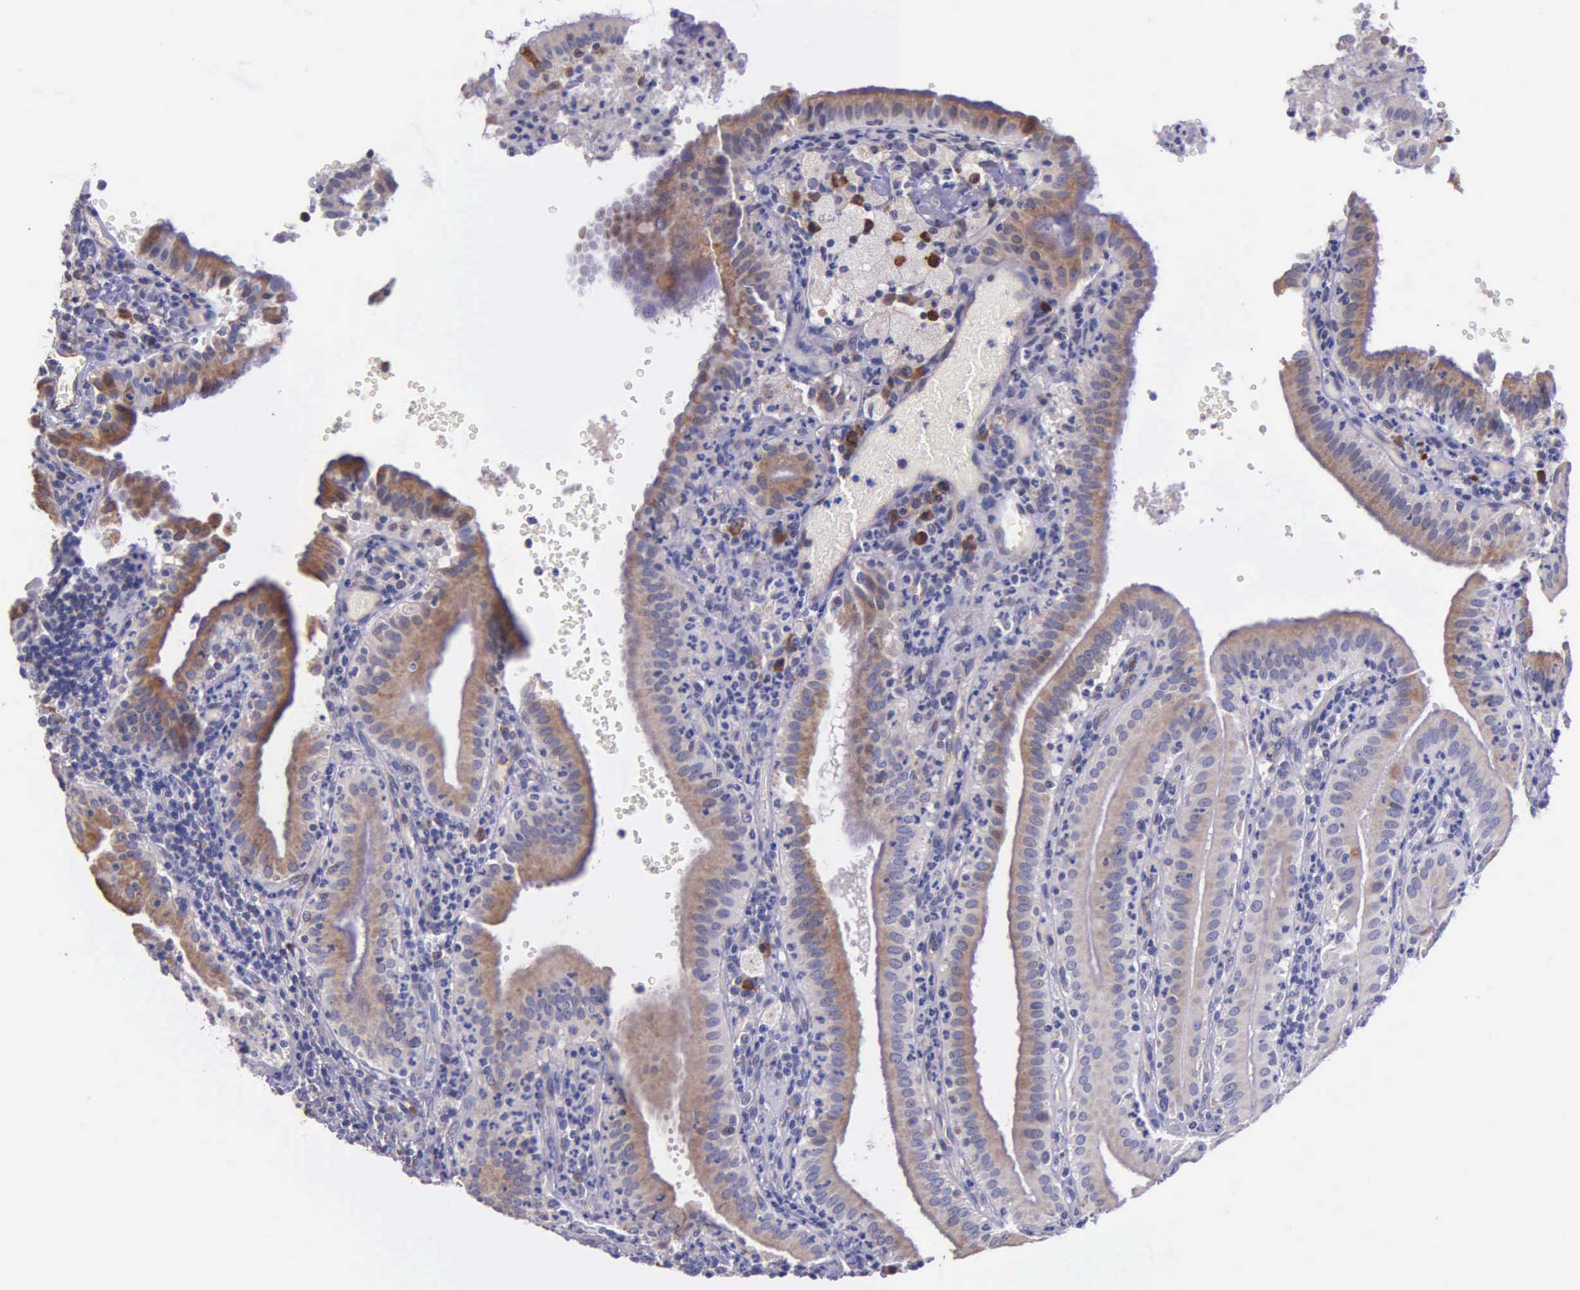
{"staining": {"intensity": "weak", "quantity": ">75%", "location": "cytoplasmic/membranous"}, "tissue": "gallbladder", "cell_type": "Glandular cells", "image_type": "normal", "snomed": [{"axis": "morphology", "description": "Normal tissue, NOS"}, {"axis": "topography", "description": "Gallbladder"}], "caption": "Immunohistochemistry photomicrograph of benign gallbladder: human gallbladder stained using immunohistochemistry (IHC) exhibits low levels of weak protein expression localized specifically in the cytoplasmic/membranous of glandular cells, appearing as a cytoplasmic/membranous brown color.", "gene": "ZC3H12B", "patient": {"sex": "male", "age": 59}}